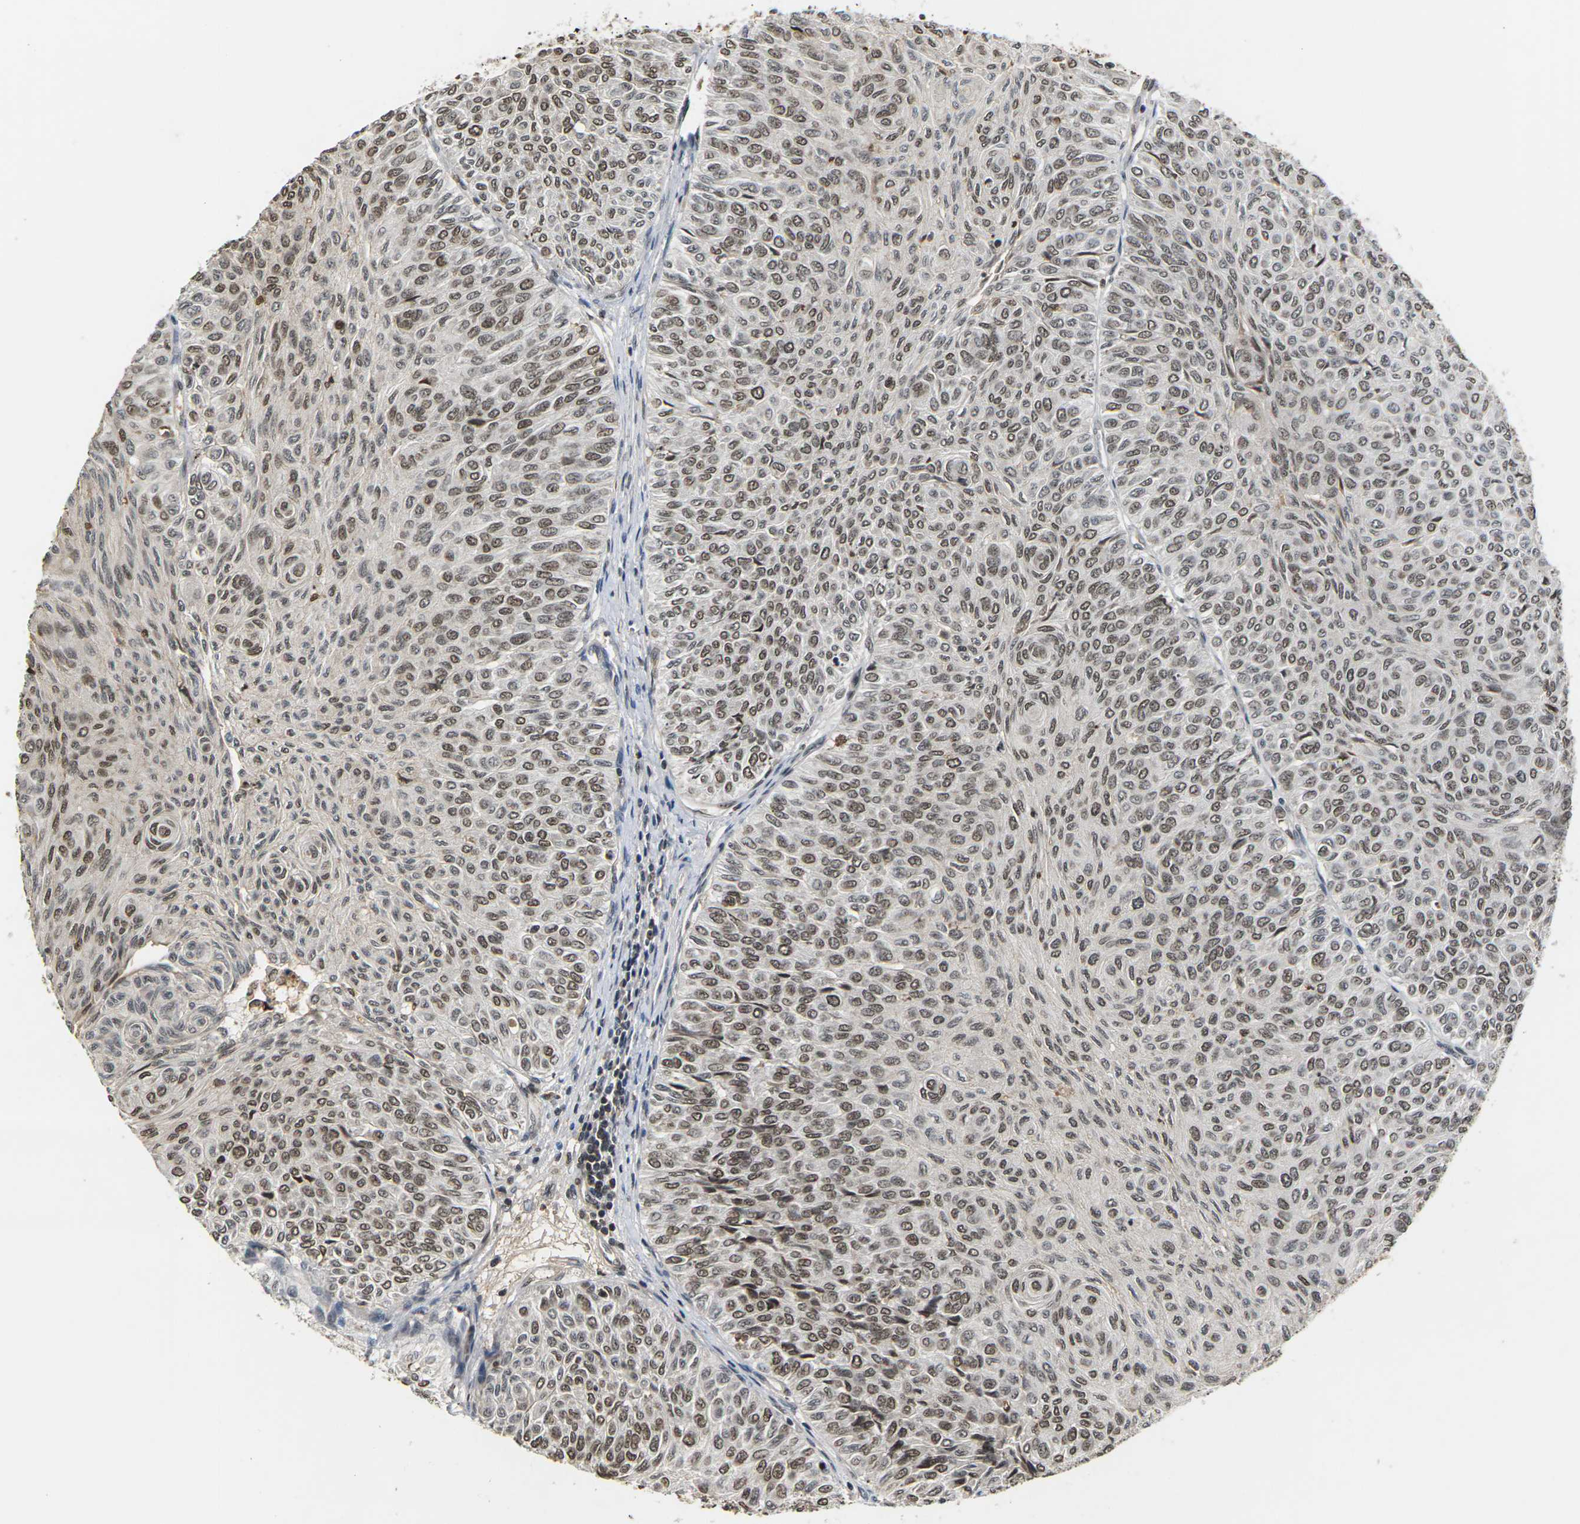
{"staining": {"intensity": "moderate", "quantity": ">75%", "location": "nuclear"}, "tissue": "urothelial cancer", "cell_type": "Tumor cells", "image_type": "cancer", "snomed": [{"axis": "morphology", "description": "Urothelial carcinoma, Low grade"}, {"axis": "topography", "description": "Urinary bladder"}], "caption": "Urothelial carcinoma (low-grade) stained with DAB (3,3'-diaminobenzidine) IHC reveals medium levels of moderate nuclear expression in about >75% of tumor cells.", "gene": "NELFA", "patient": {"sex": "male", "age": 78}}